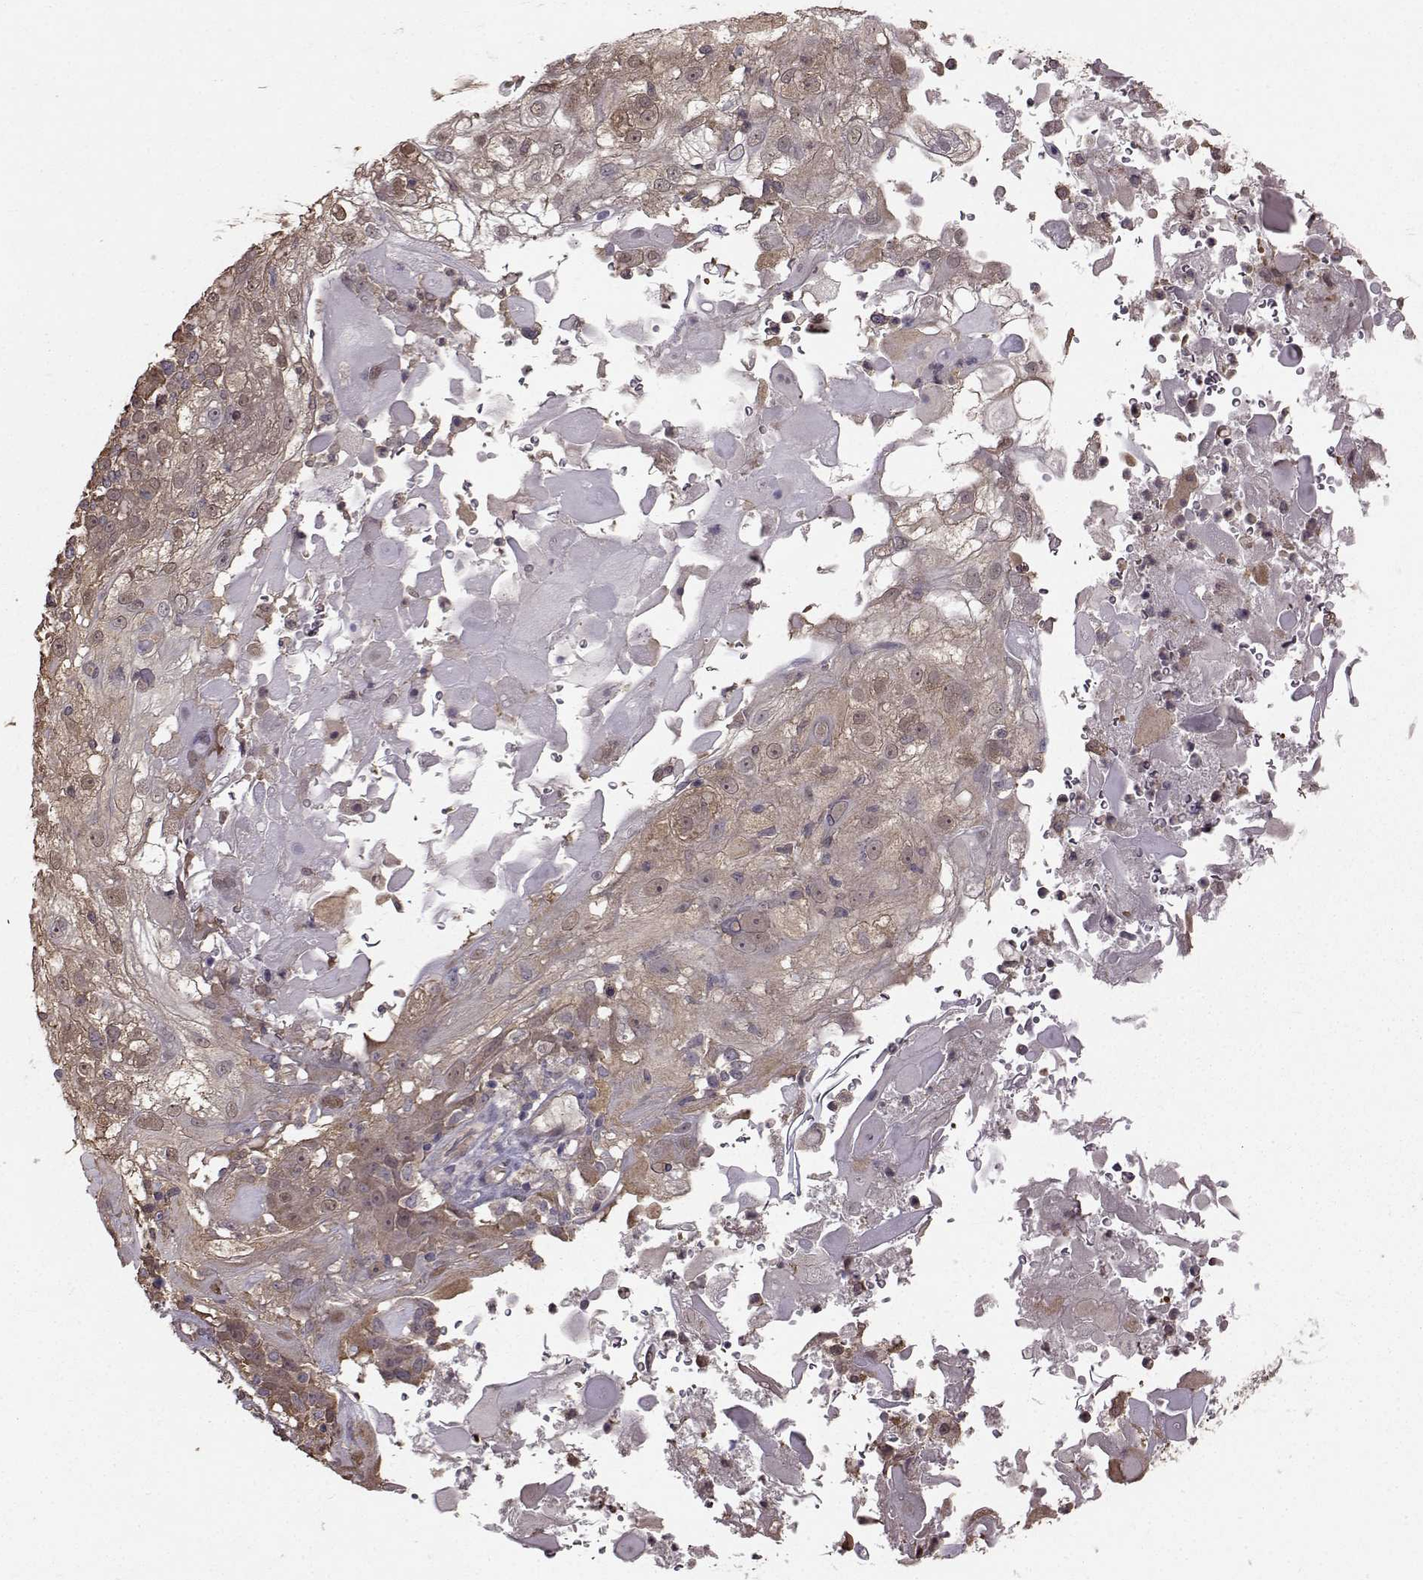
{"staining": {"intensity": "weak", "quantity": "25%-75%", "location": "cytoplasmic/membranous"}, "tissue": "skin cancer", "cell_type": "Tumor cells", "image_type": "cancer", "snomed": [{"axis": "morphology", "description": "Normal tissue, NOS"}, {"axis": "morphology", "description": "Squamous cell carcinoma, NOS"}, {"axis": "topography", "description": "Skin"}], "caption": "Immunohistochemistry (IHC) of human skin cancer (squamous cell carcinoma) demonstrates low levels of weak cytoplasmic/membranous expression in about 25%-75% of tumor cells. (brown staining indicates protein expression, while blue staining denotes nuclei).", "gene": "NME1-NME2", "patient": {"sex": "female", "age": 83}}